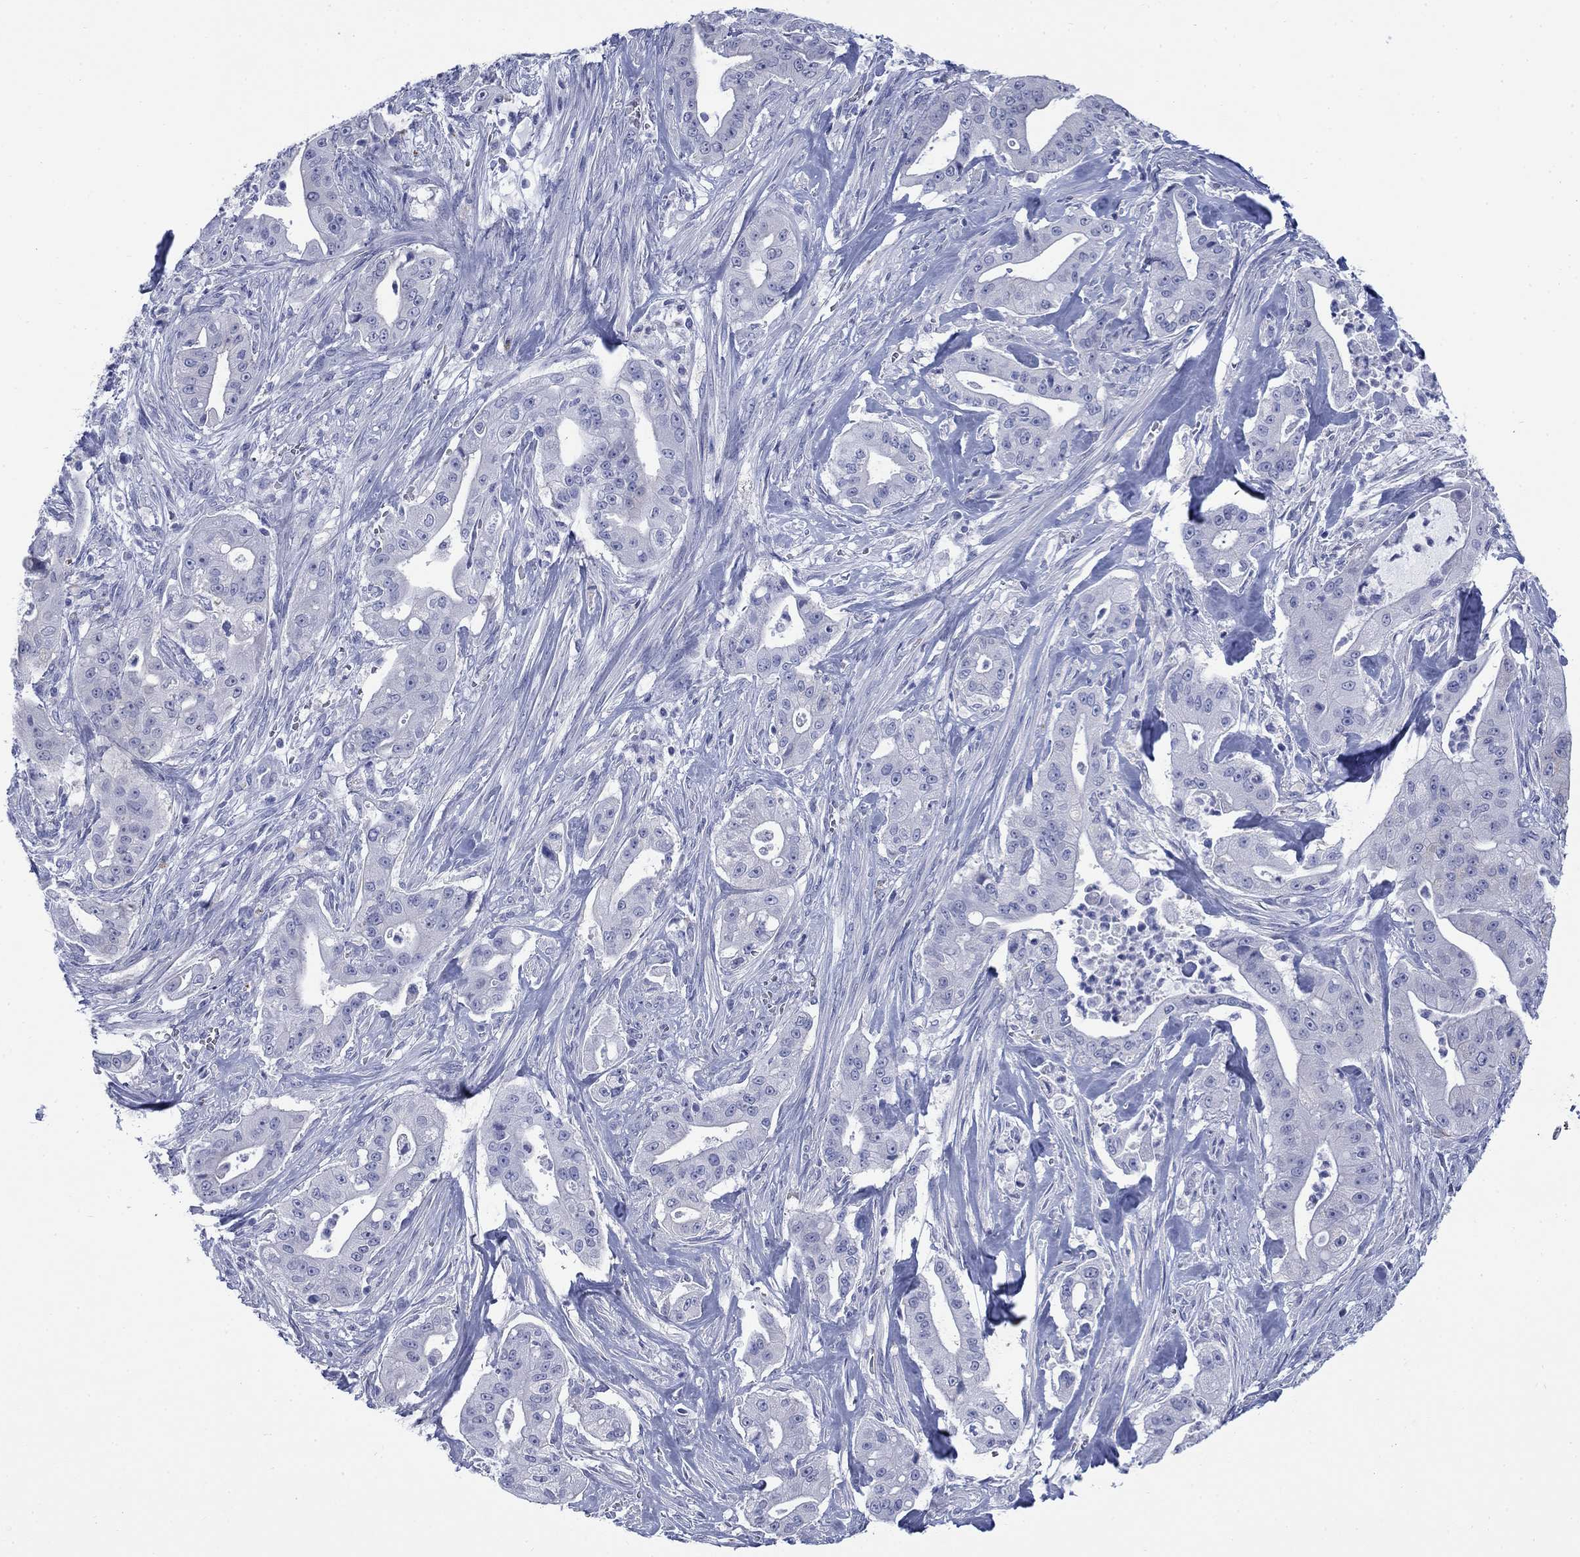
{"staining": {"intensity": "negative", "quantity": "none", "location": "none"}, "tissue": "pancreatic cancer", "cell_type": "Tumor cells", "image_type": "cancer", "snomed": [{"axis": "morphology", "description": "Normal tissue, NOS"}, {"axis": "morphology", "description": "Inflammation, NOS"}, {"axis": "morphology", "description": "Adenocarcinoma, NOS"}, {"axis": "topography", "description": "Pancreas"}], "caption": "Tumor cells show no significant expression in pancreatic cancer (adenocarcinoma).", "gene": "IGF2BP3", "patient": {"sex": "male", "age": 57}}